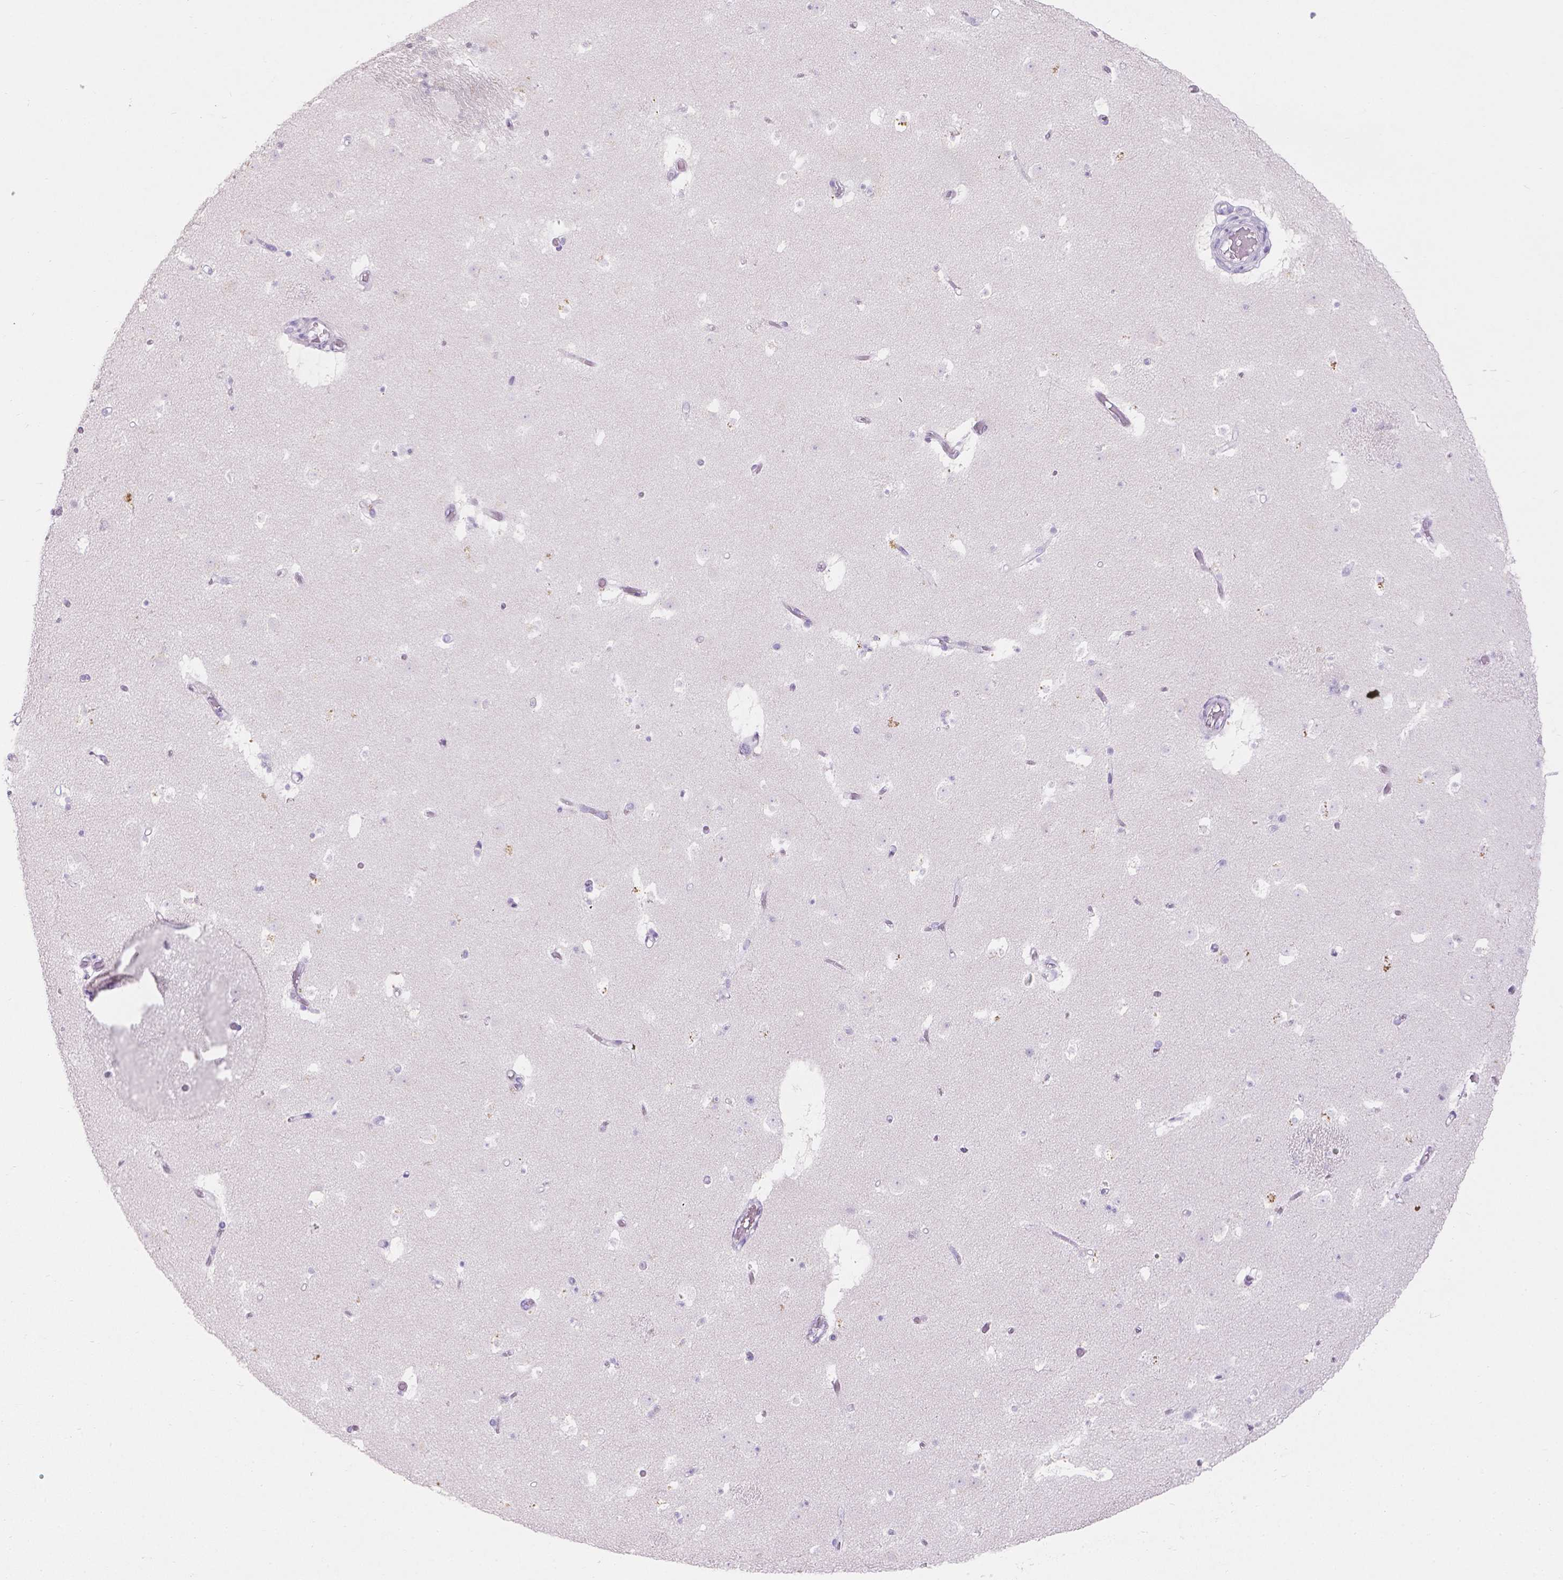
{"staining": {"intensity": "negative", "quantity": "none", "location": "none"}, "tissue": "caudate", "cell_type": "Glial cells", "image_type": "normal", "snomed": [{"axis": "morphology", "description": "Normal tissue, NOS"}, {"axis": "topography", "description": "Lateral ventricle wall"}], "caption": "Caudate was stained to show a protein in brown. There is no significant staining in glial cells. Brightfield microscopy of IHC stained with DAB (3,3'-diaminobenzidine) (brown) and hematoxylin (blue), captured at high magnification.", "gene": "GAL3ST2", "patient": {"sex": "female", "age": 42}}